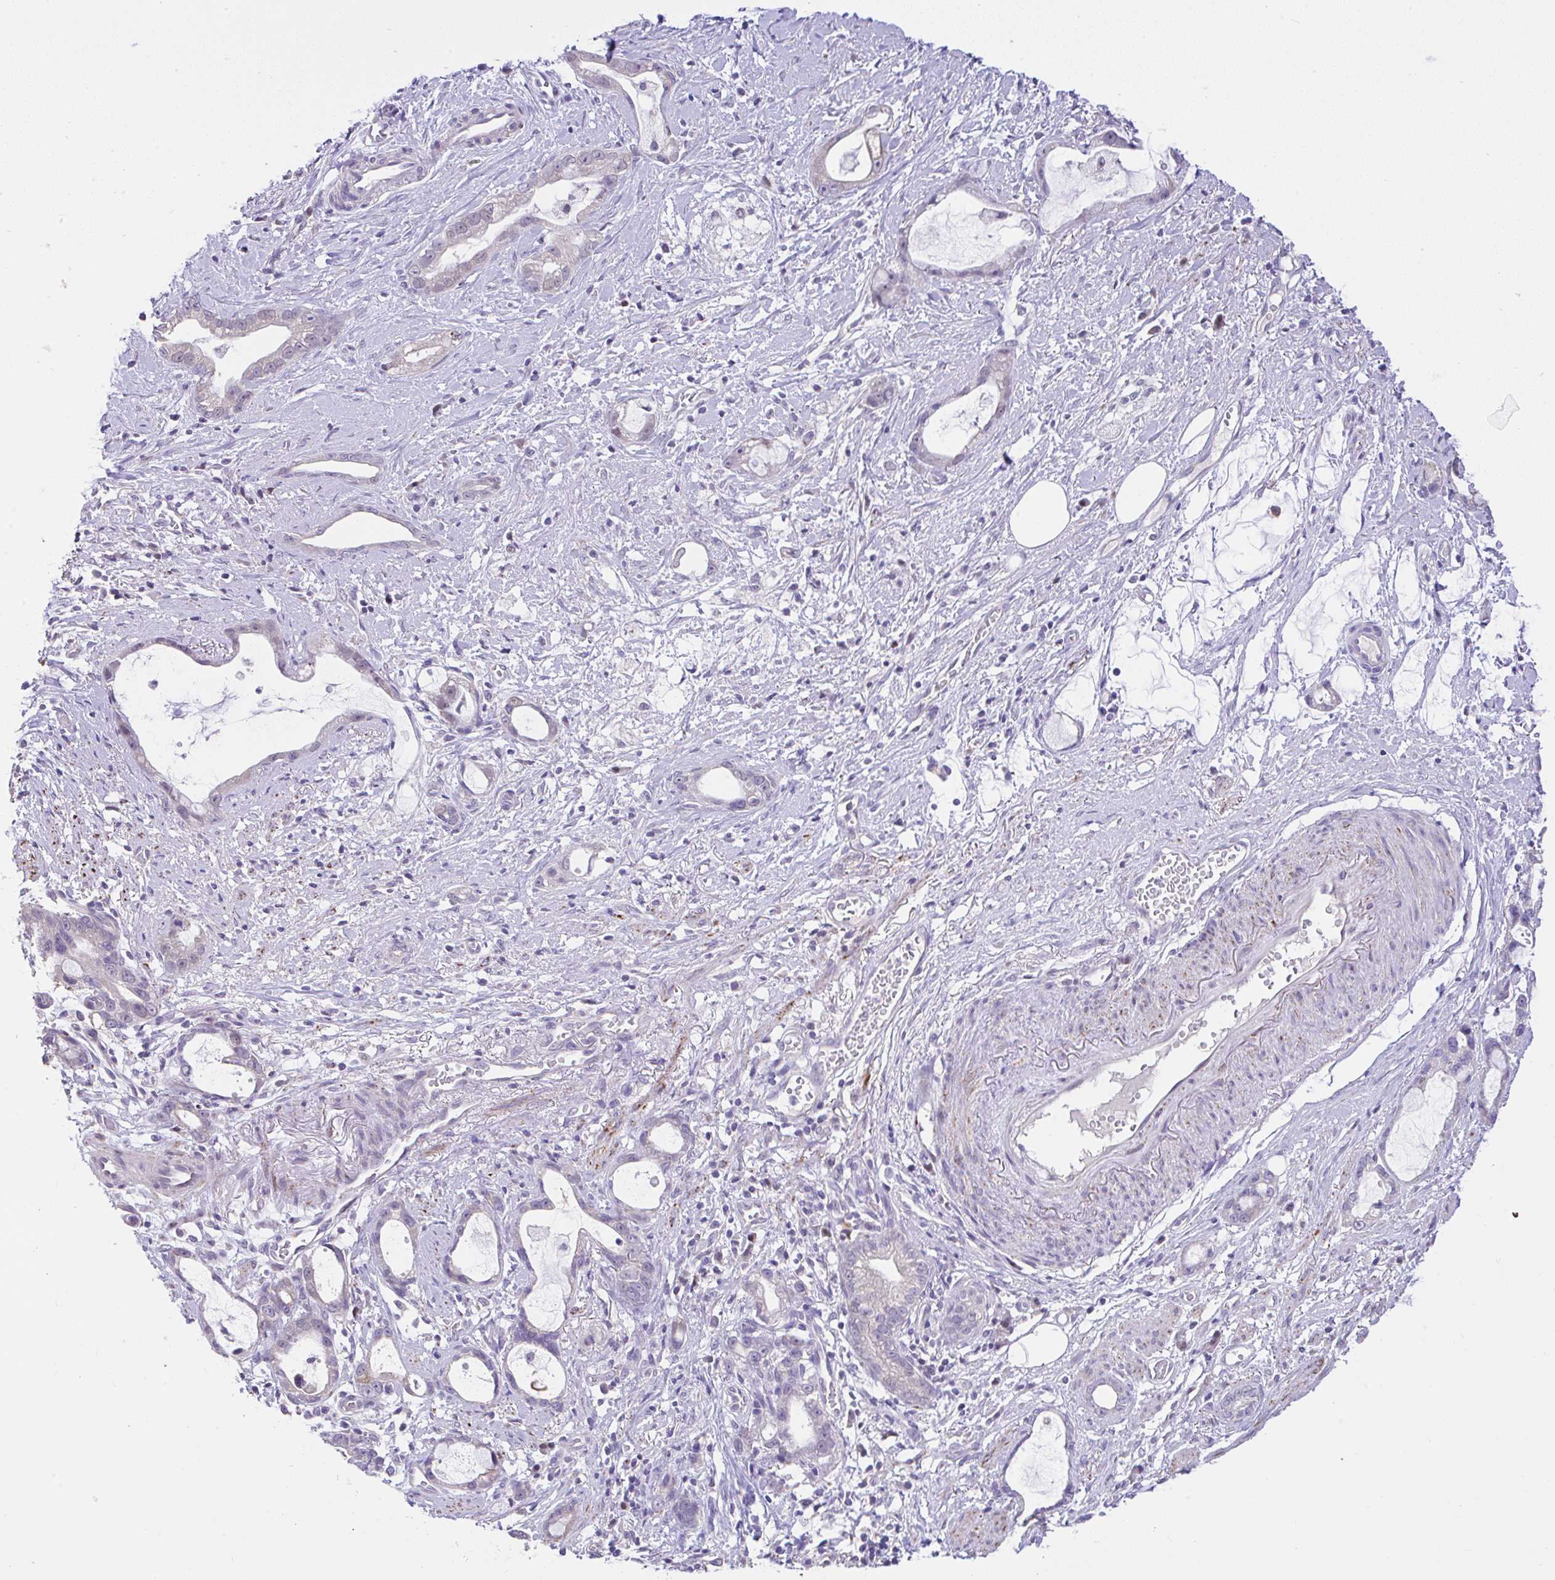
{"staining": {"intensity": "negative", "quantity": "none", "location": "none"}, "tissue": "stomach cancer", "cell_type": "Tumor cells", "image_type": "cancer", "snomed": [{"axis": "morphology", "description": "Adenocarcinoma, NOS"}, {"axis": "topography", "description": "Stomach"}], "caption": "High power microscopy micrograph of an immunohistochemistry (IHC) photomicrograph of stomach cancer, revealing no significant staining in tumor cells.", "gene": "CTU1", "patient": {"sex": "male", "age": 55}}